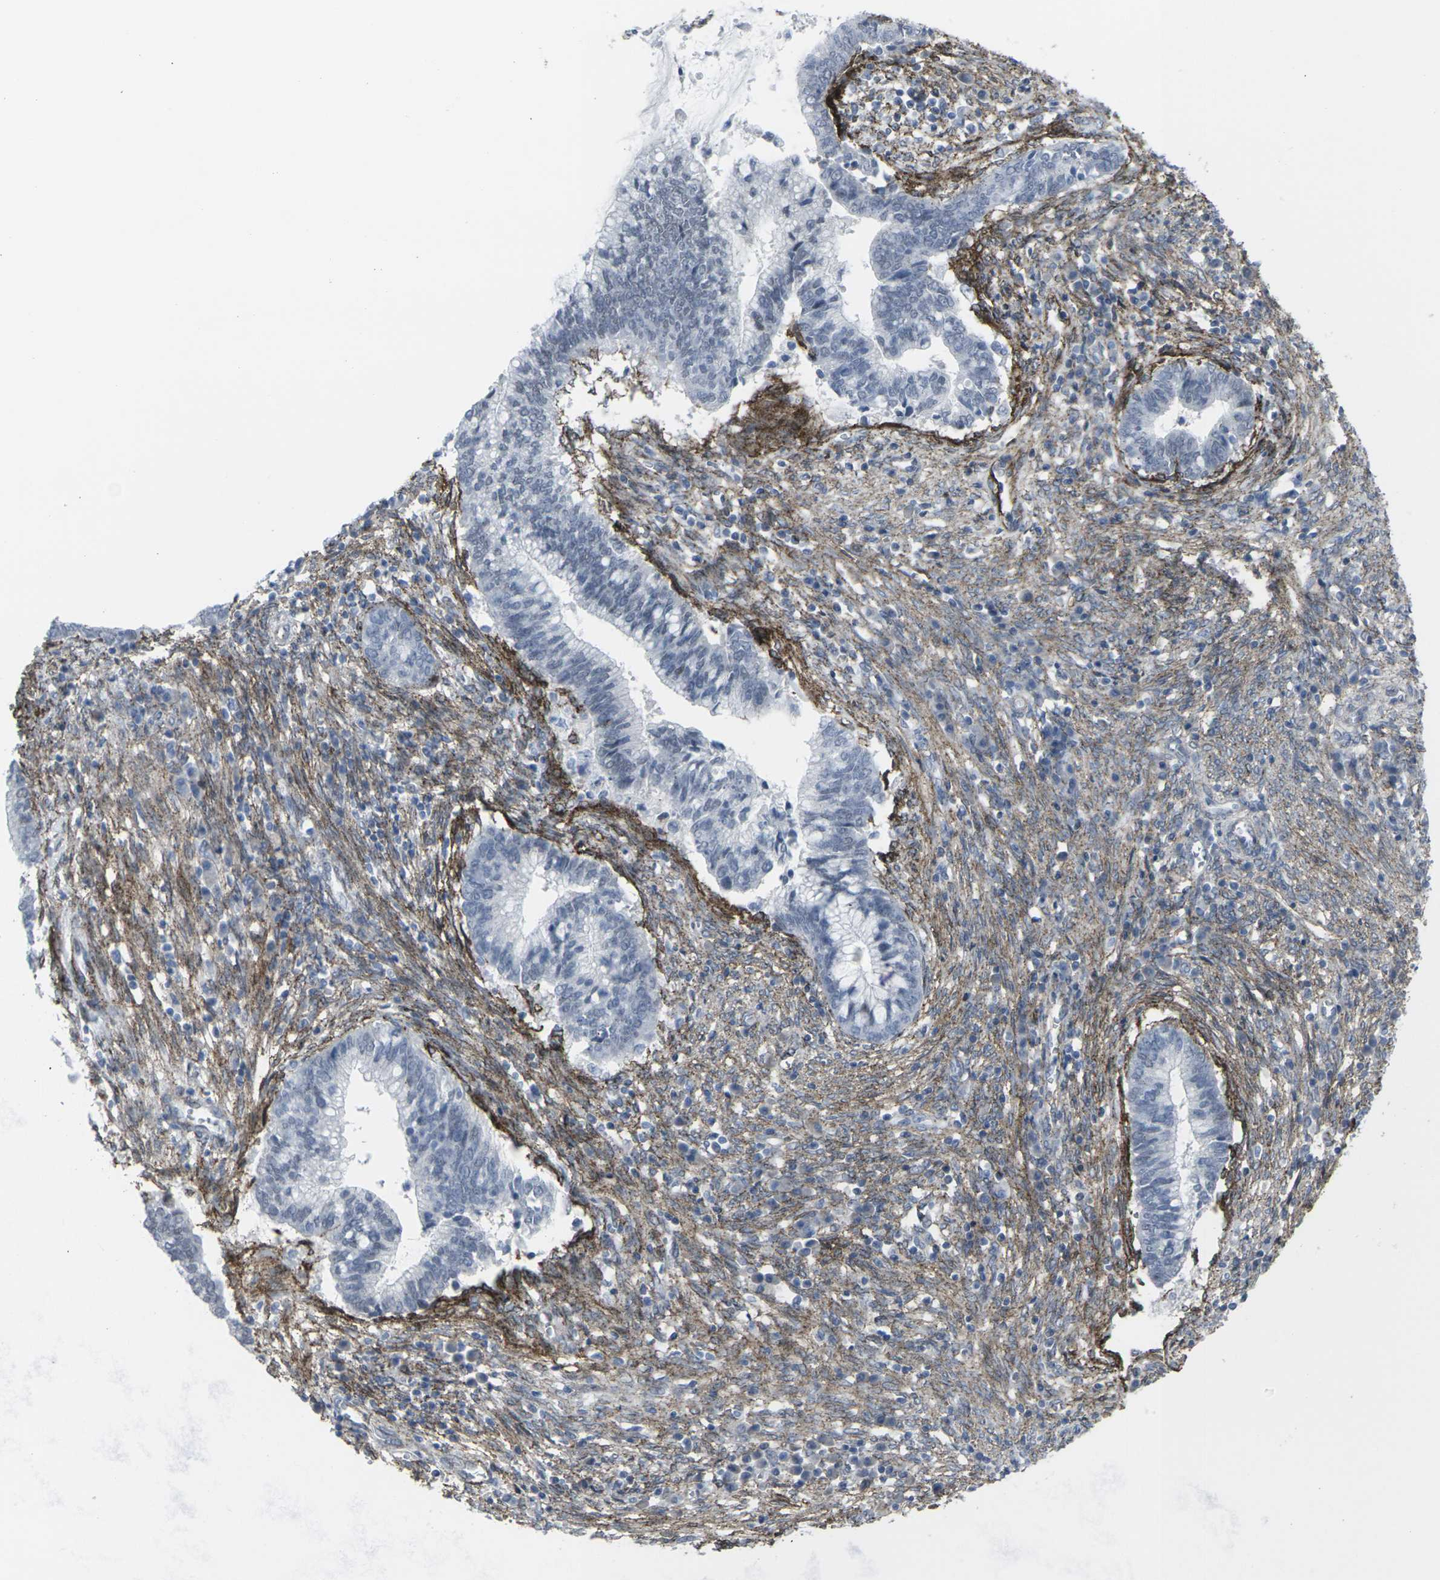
{"staining": {"intensity": "negative", "quantity": "none", "location": "none"}, "tissue": "cervical cancer", "cell_type": "Tumor cells", "image_type": "cancer", "snomed": [{"axis": "morphology", "description": "Adenocarcinoma, NOS"}, {"axis": "topography", "description": "Cervix"}], "caption": "This is a image of immunohistochemistry (IHC) staining of cervical cancer, which shows no positivity in tumor cells. Nuclei are stained in blue.", "gene": "CDH11", "patient": {"sex": "female", "age": 44}}